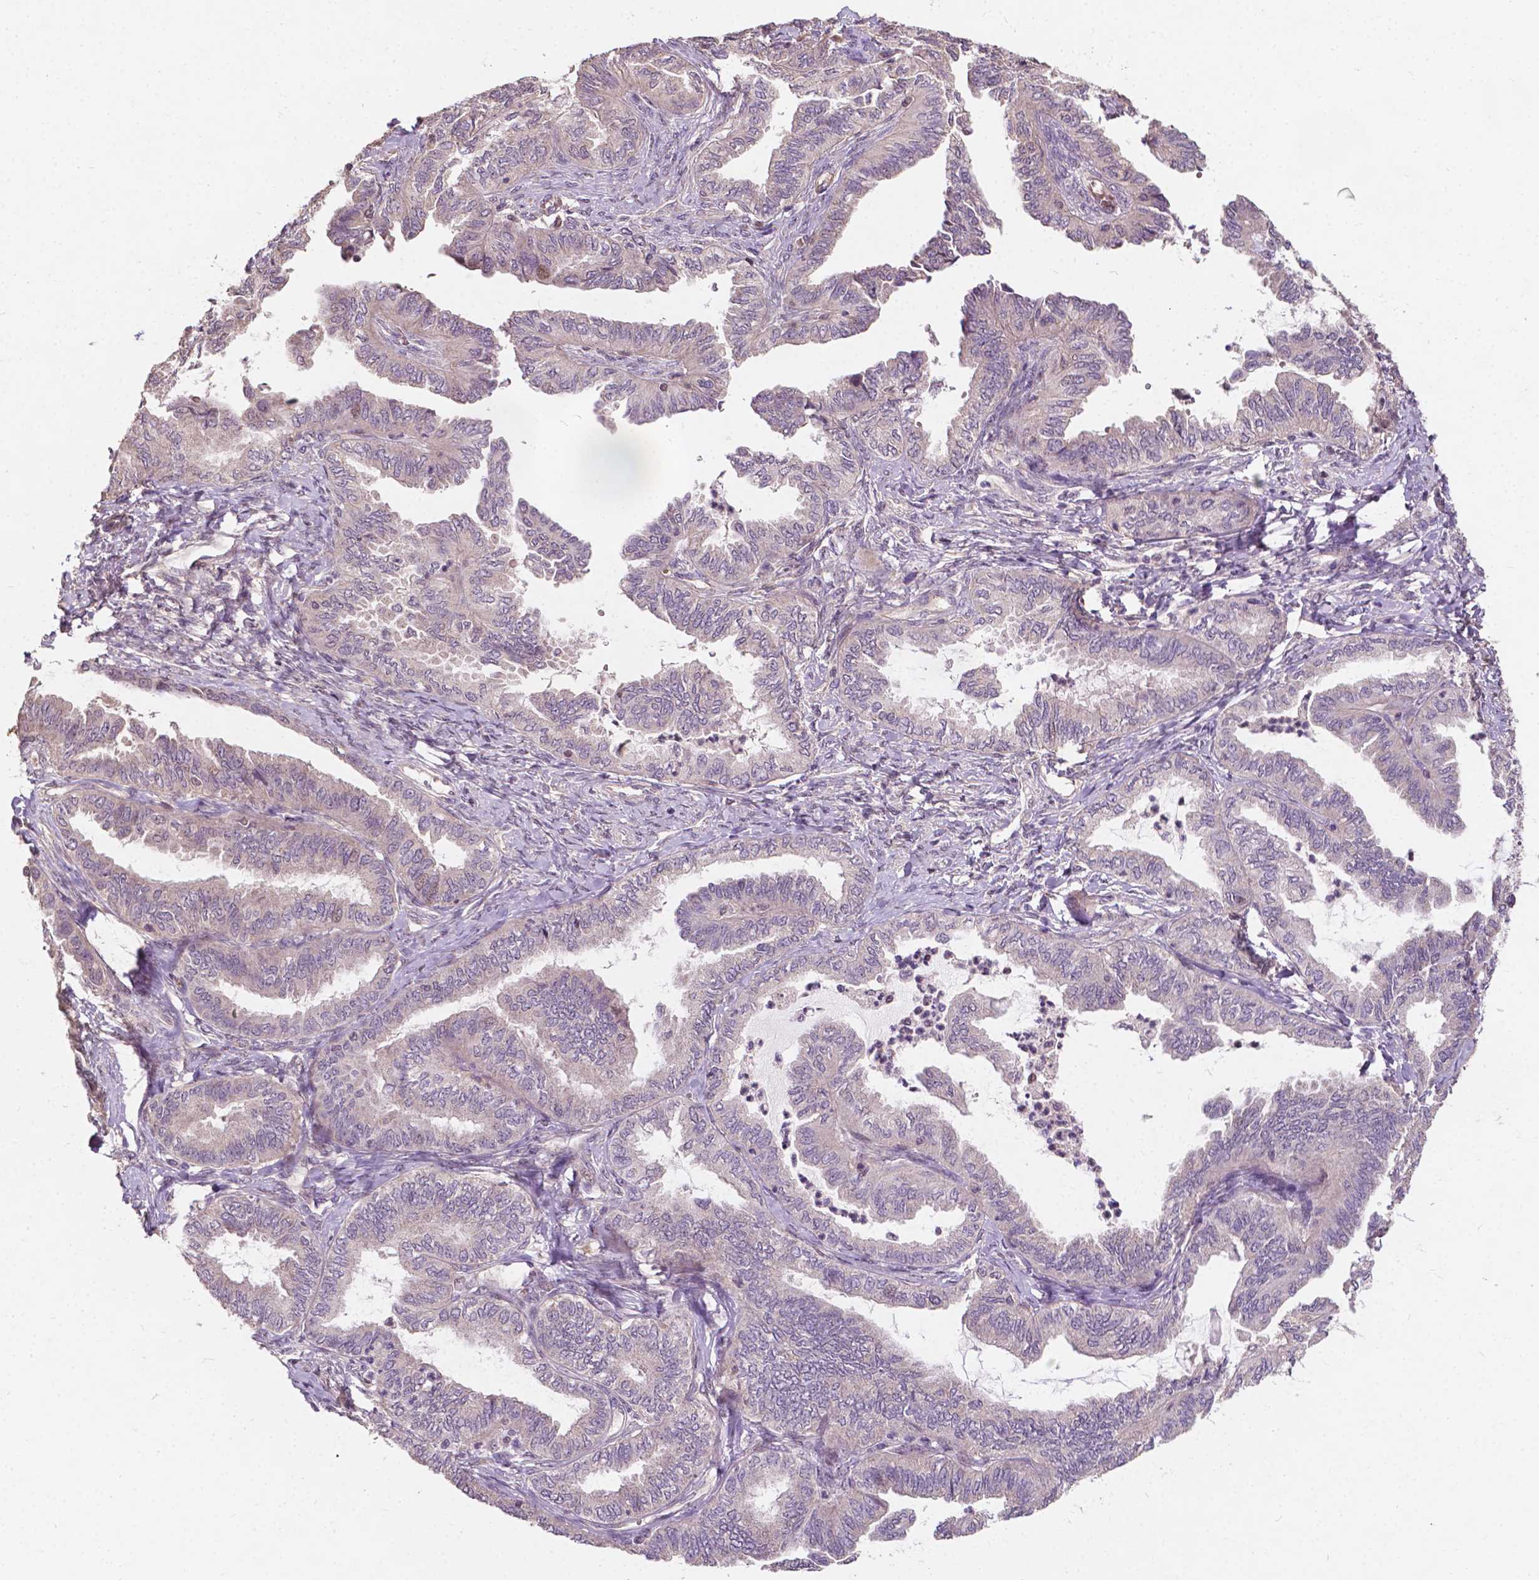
{"staining": {"intensity": "negative", "quantity": "none", "location": "none"}, "tissue": "ovarian cancer", "cell_type": "Tumor cells", "image_type": "cancer", "snomed": [{"axis": "morphology", "description": "Carcinoma, endometroid"}, {"axis": "topography", "description": "Ovary"}], "caption": "Immunohistochemical staining of human endometroid carcinoma (ovarian) reveals no significant expression in tumor cells. (Brightfield microscopy of DAB immunohistochemistry (IHC) at high magnification).", "gene": "DUSP16", "patient": {"sex": "female", "age": 70}}